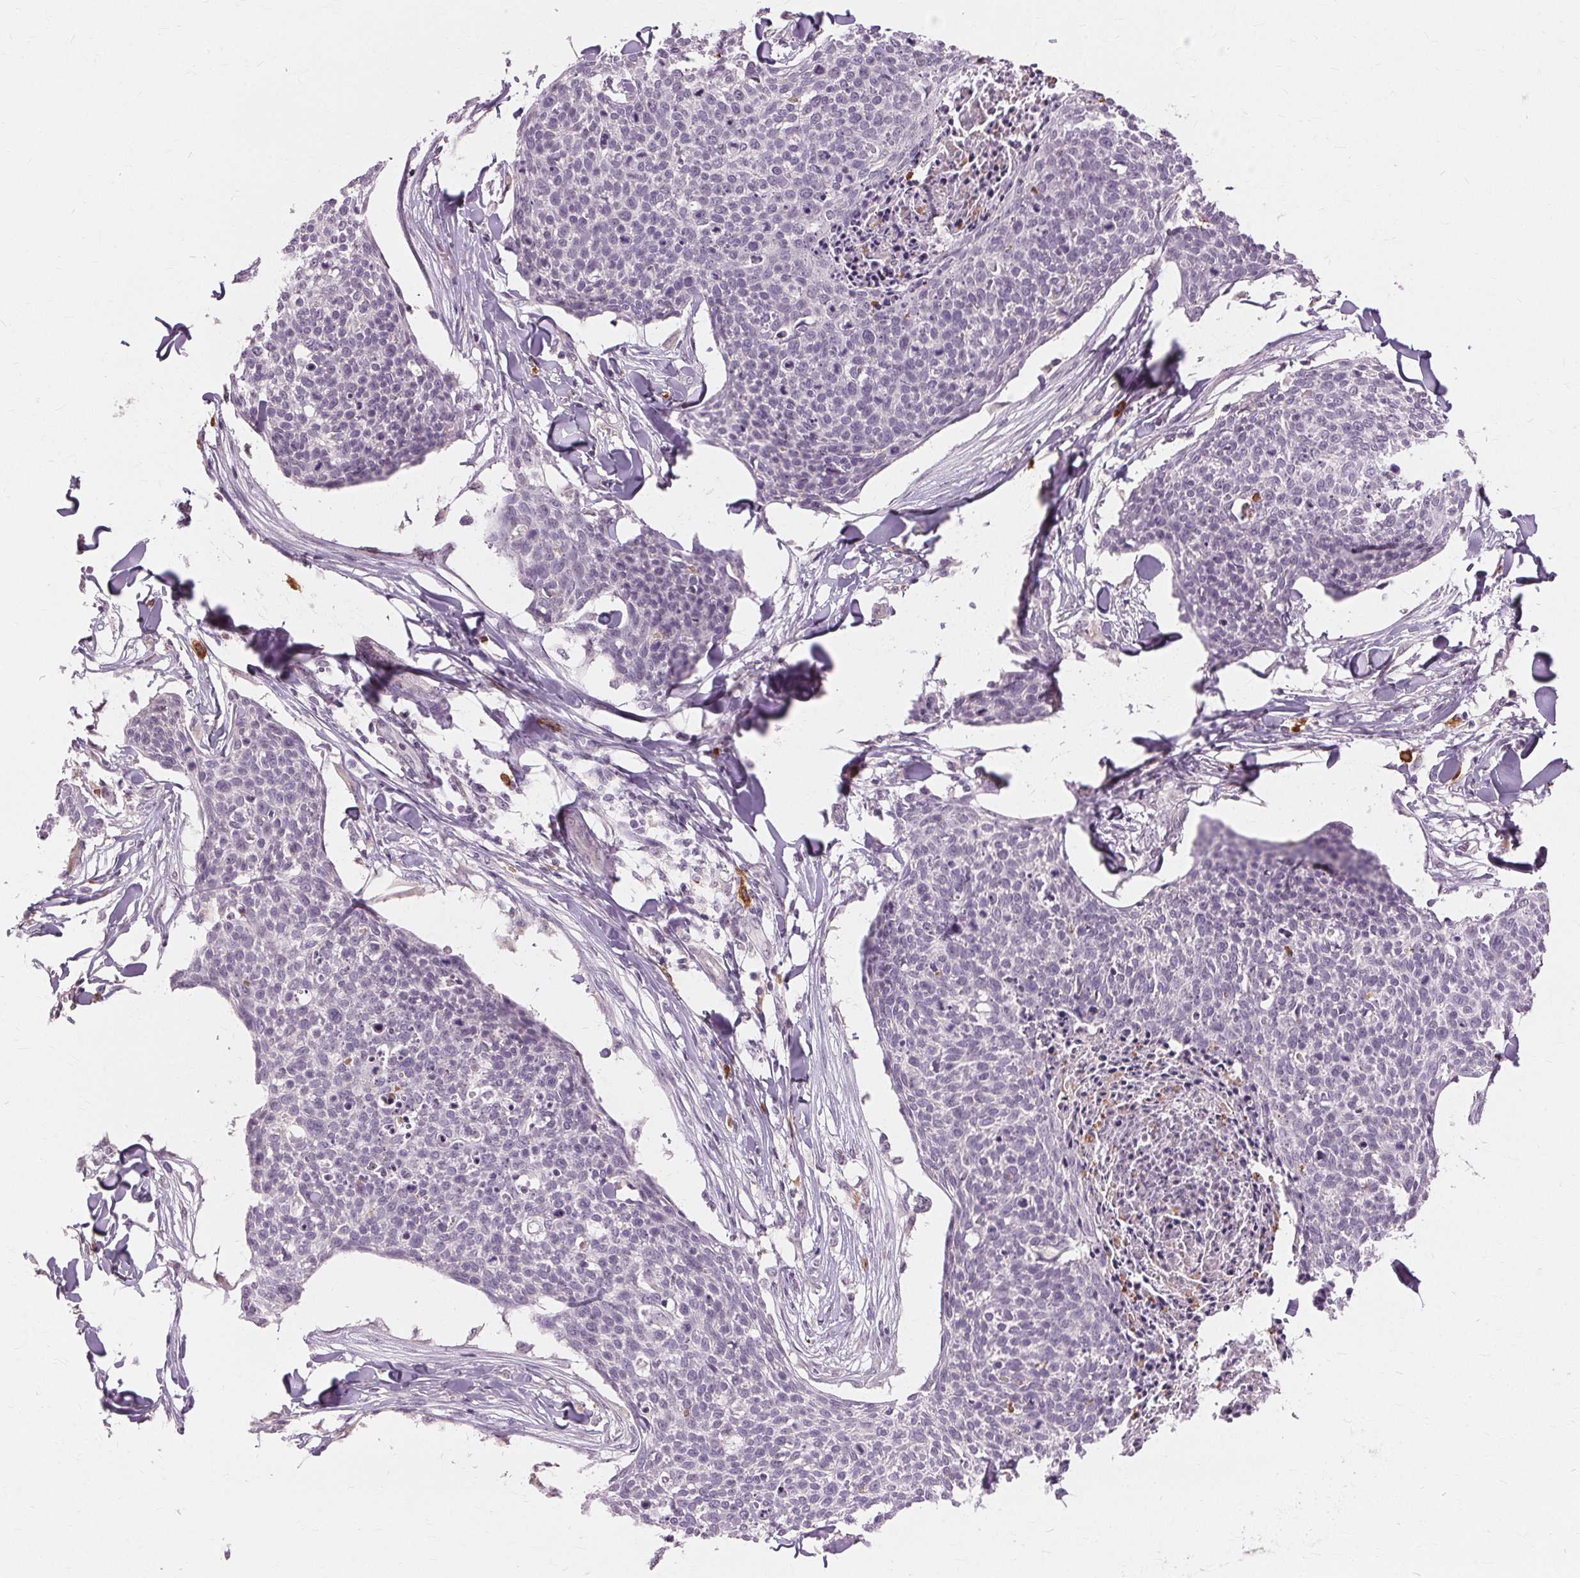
{"staining": {"intensity": "negative", "quantity": "none", "location": "none"}, "tissue": "skin cancer", "cell_type": "Tumor cells", "image_type": "cancer", "snomed": [{"axis": "morphology", "description": "Squamous cell carcinoma, NOS"}, {"axis": "topography", "description": "Skin"}, {"axis": "topography", "description": "Vulva"}], "caption": "This is an IHC histopathology image of skin cancer. There is no staining in tumor cells.", "gene": "SIGLEC6", "patient": {"sex": "female", "age": 75}}